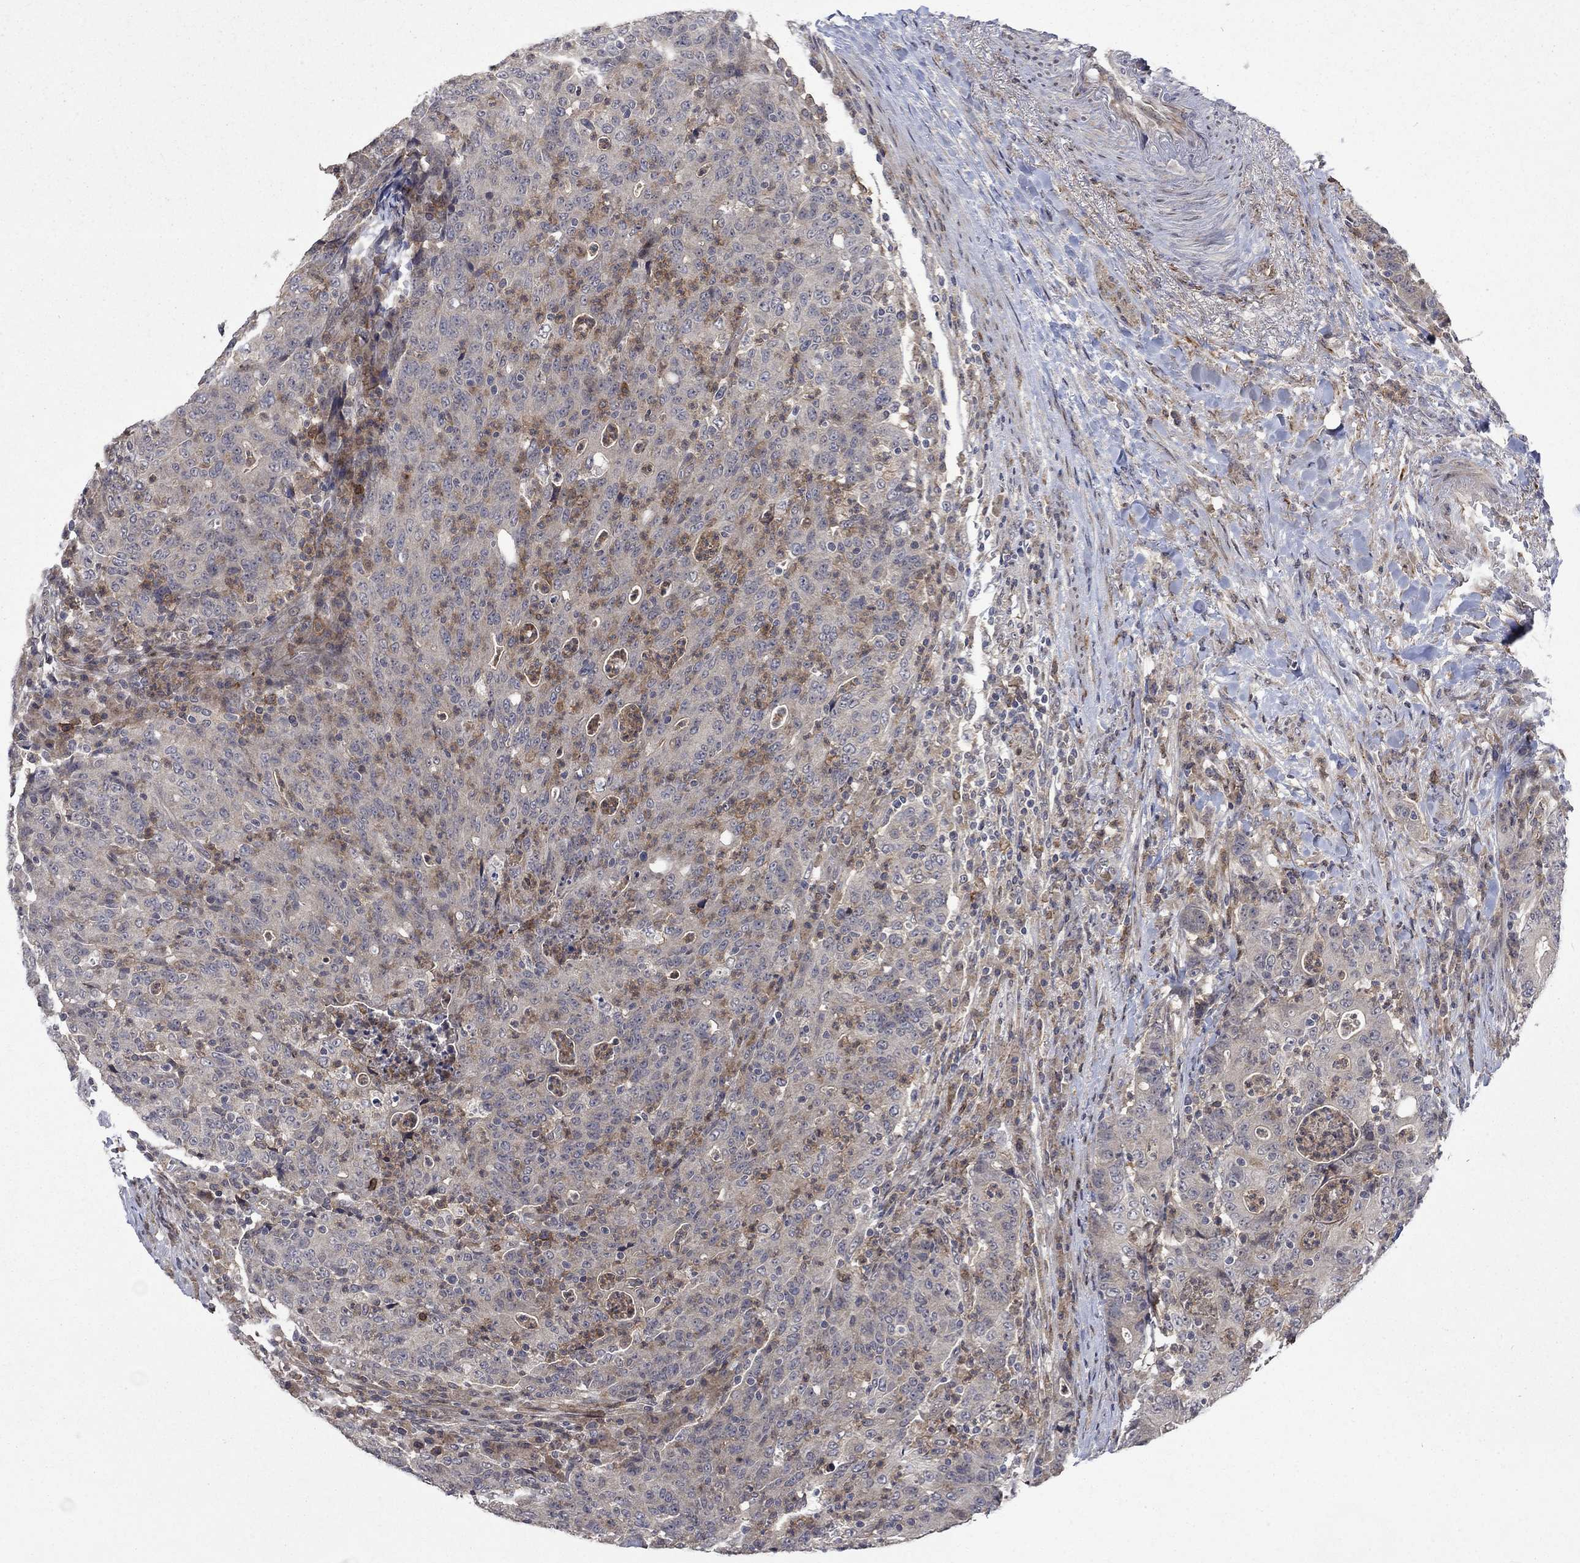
{"staining": {"intensity": "negative", "quantity": "none", "location": "none"}, "tissue": "colorectal cancer", "cell_type": "Tumor cells", "image_type": "cancer", "snomed": [{"axis": "morphology", "description": "Adenocarcinoma, NOS"}, {"axis": "topography", "description": "Colon"}], "caption": "Immunohistochemistry (IHC) micrograph of colorectal cancer stained for a protein (brown), which exhibits no positivity in tumor cells.", "gene": "PPP1R9A", "patient": {"sex": "male", "age": 70}}